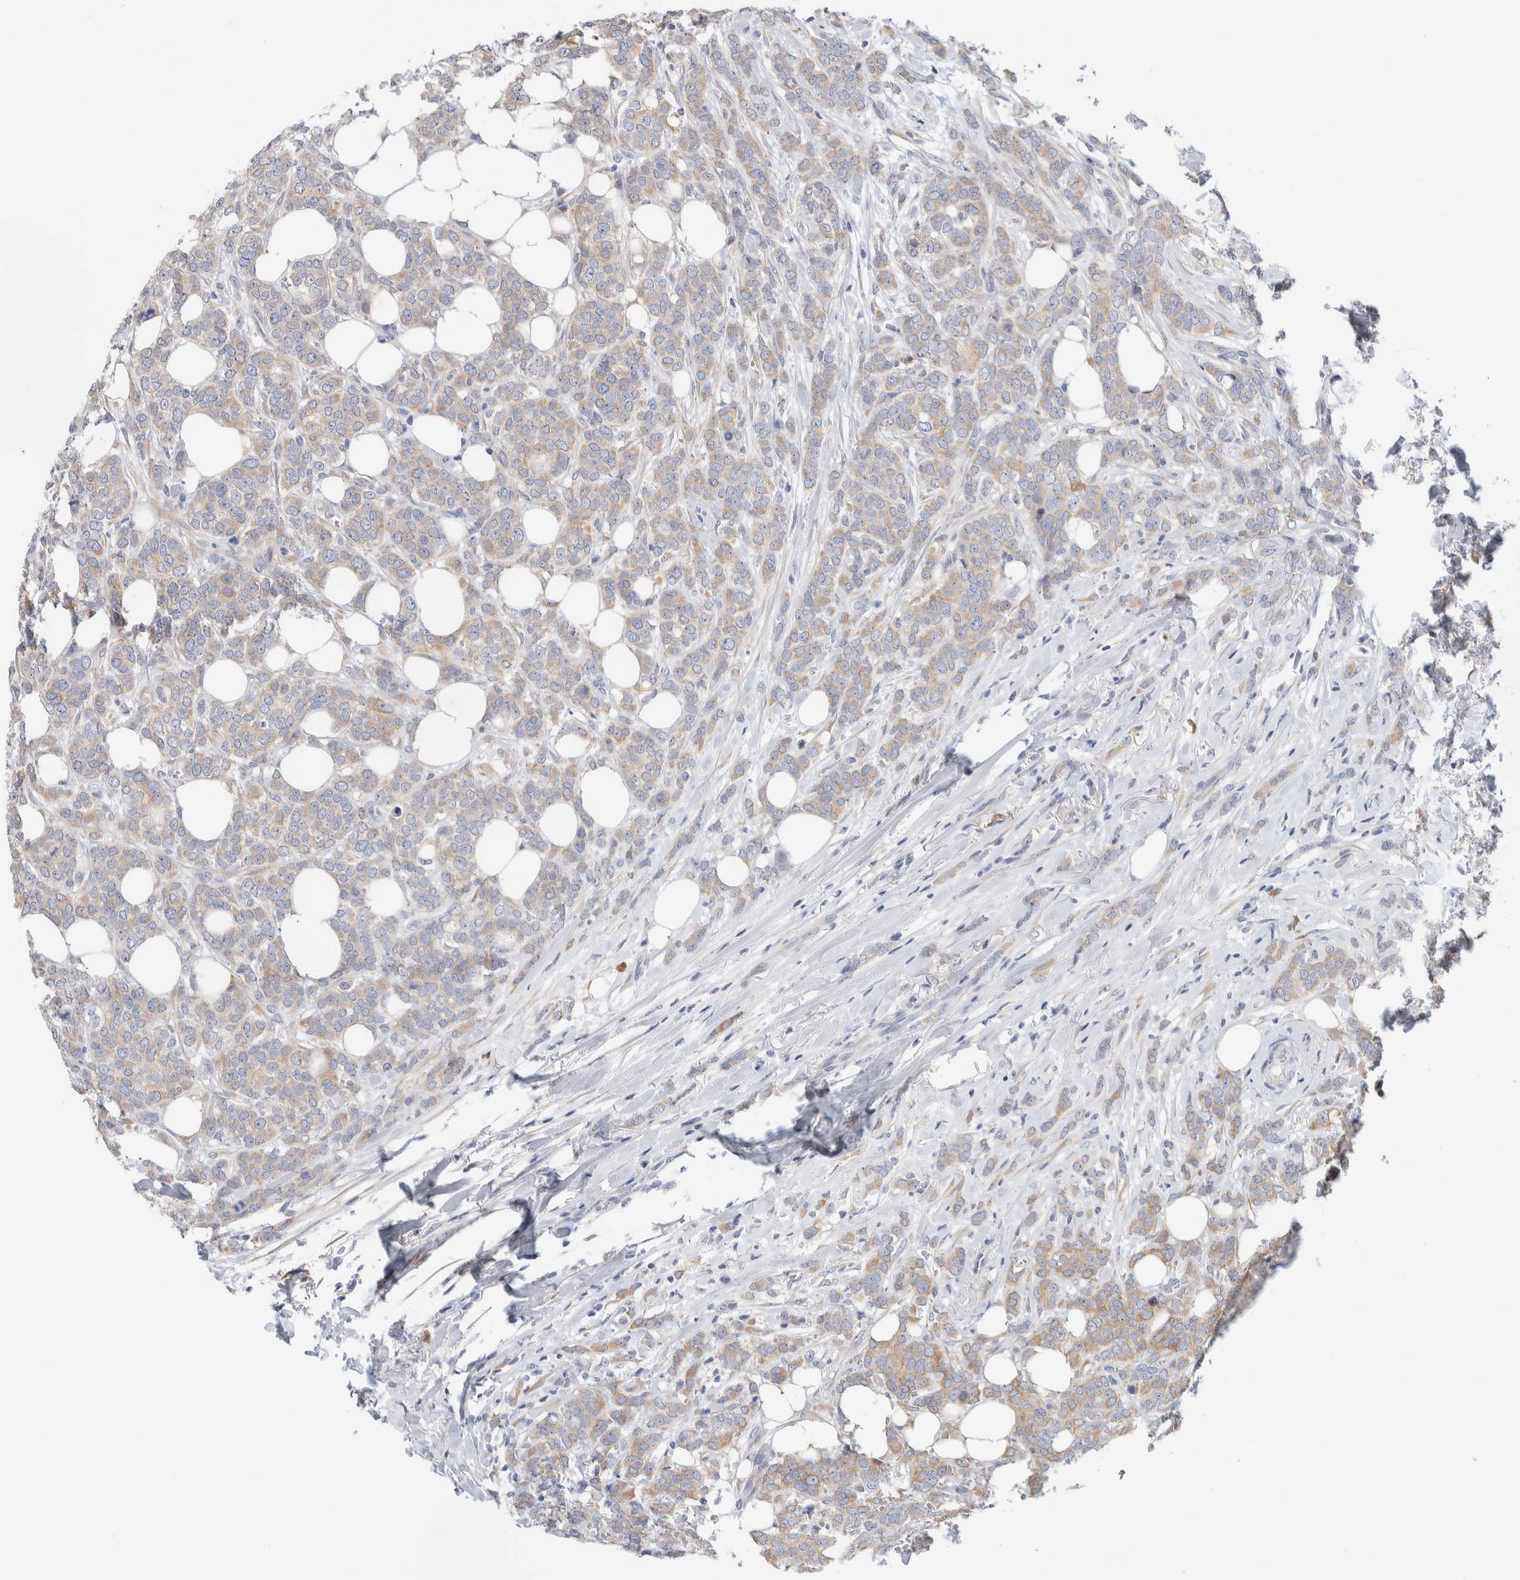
{"staining": {"intensity": "weak", "quantity": ">75%", "location": "cytoplasmic/membranous"}, "tissue": "breast cancer", "cell_type": "Tumor cells", "image_type": "cancer", "snomed": [{"axis": "morphology", "description": "Lobular carcinoma"}, {"axis": "topography", "description": "Skin"}, {"axis": "topography", "description": "Breast"}], "caption": "DAB (3,3'-diaminobenzidine) immunohistochemical staining of breast cancer reveals weak cytoplasmic/membranous protein staining in approximately >75% of tumor cells. Using DAB (brown) and hematoxylin (blue) stains, captured at high magnification using brightfield microscopy.", "gene": "RUSF1", "patient": {"sex": "female", "age": 46}}